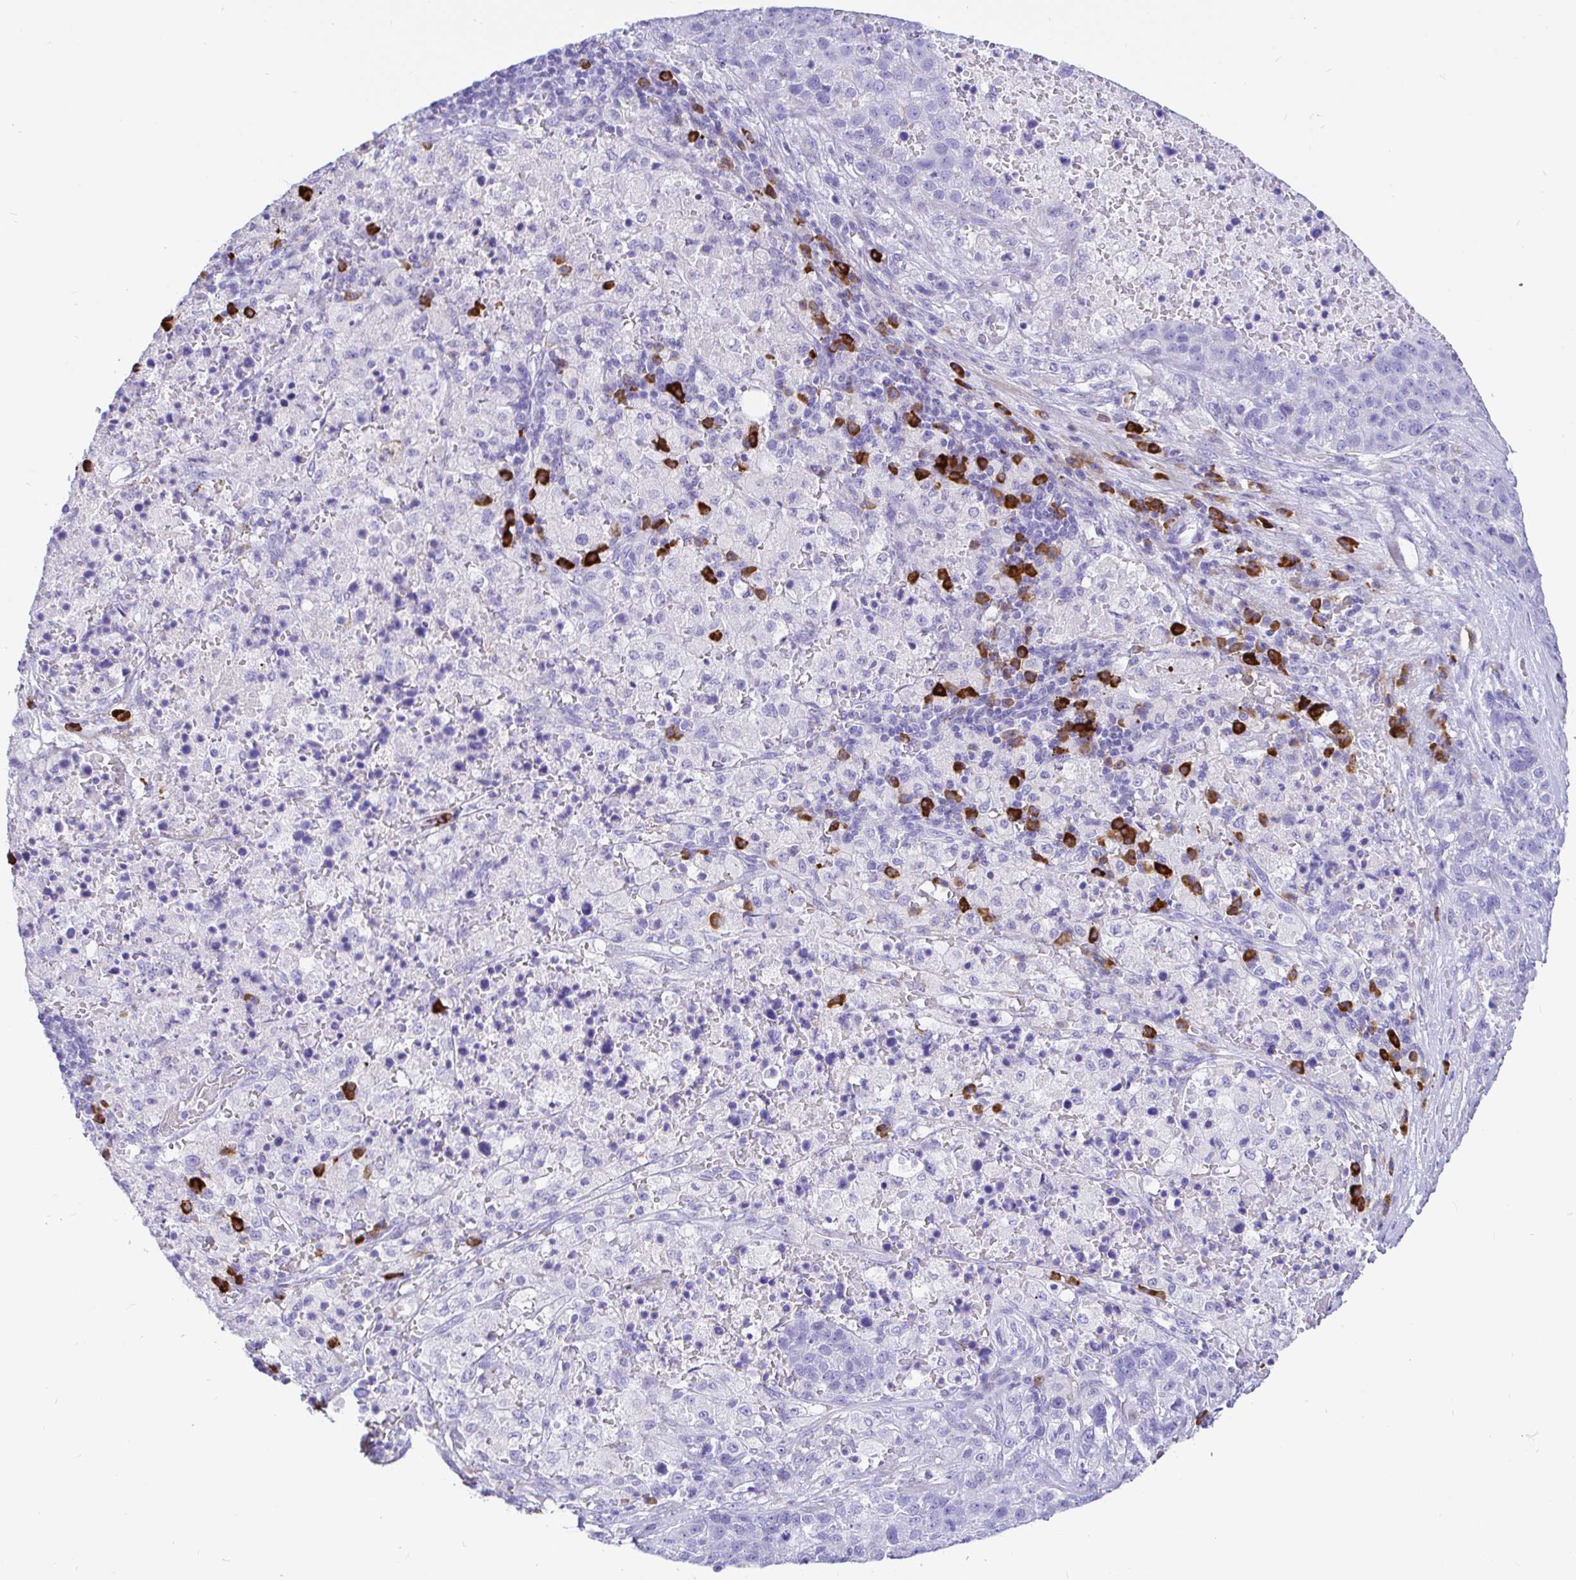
{"staining": {"intensity": "negative", "quantity": "none", "location": "none"}, "tissue": "pancreatic cancer", "cell_type": "Tumor cells", "image_type": "cancer", "snomed": [{"axis": "morphology", "description": "Adenocarcinoma, NOS"}, {"axis": "topography", "description": "Pancreas"}], "caption": "Human pancreatic cancer stained for a protein using immunohistochemistry (IHC) reveals no positivity in tumor cells.", "gene": "CCDC62", "patient": {"sex": "female", "age": 61}}